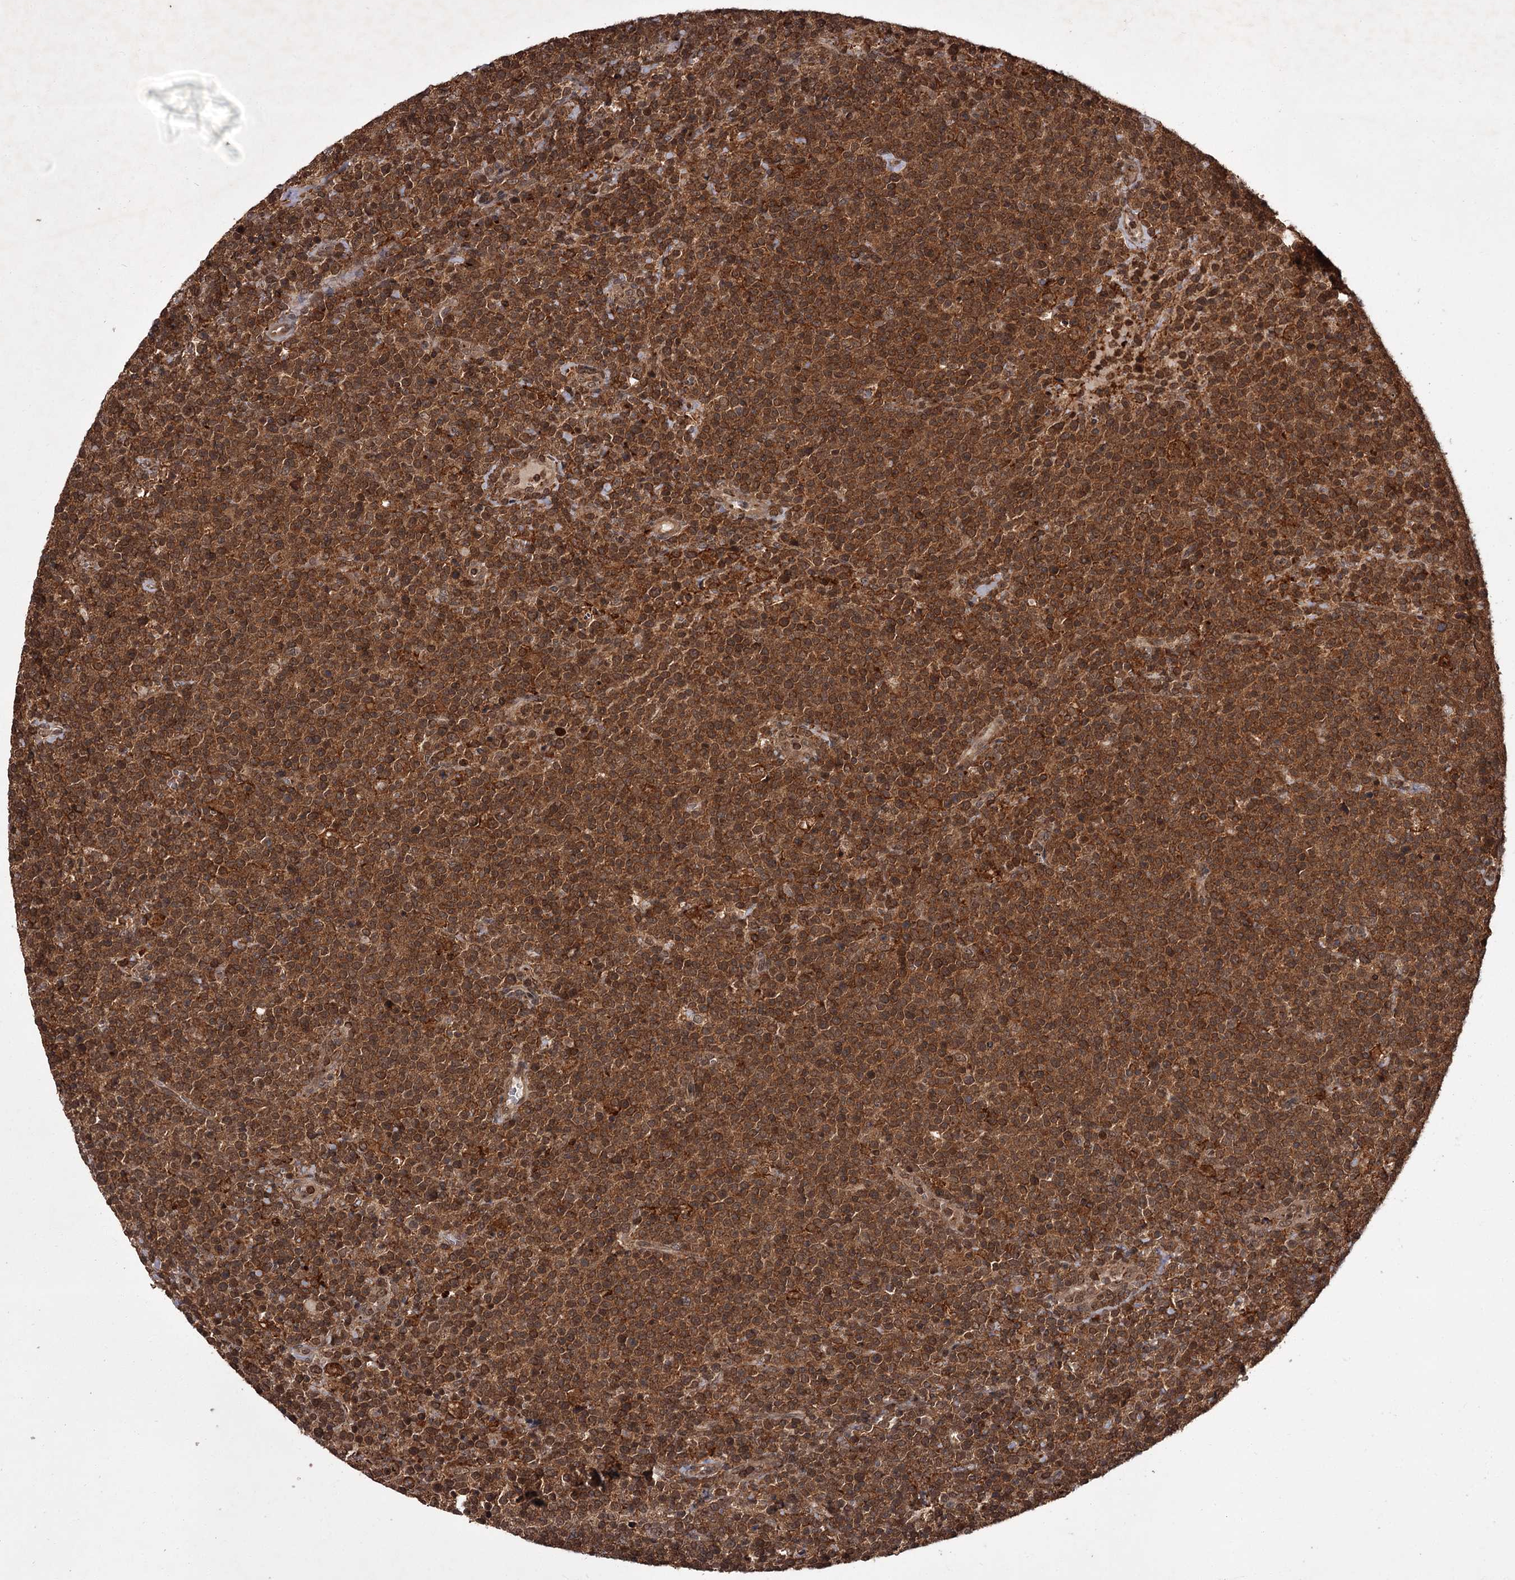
{"staining": {"intensity": "strong", "quantity": ">75%", "location": "cytoplasmic/membranous,nuclear"}, "tissue": "lymphoma", "cell_type": "Tumor cells", "image_type": "cancer", "snomed": [{"axis": "morphology", "description": "Malignant lymphoma, non-Hodgkin's type, High grade"}, {"axis": "topography", "description": "Lymph node"}], "caption": "A brown stain highlights strong cytoplasmic/membranous and nuclear expression of a protein in human lymphoma tumor cells.", "gene": "TBC1D23", "patient": {"sex": "male", "age": 61}}